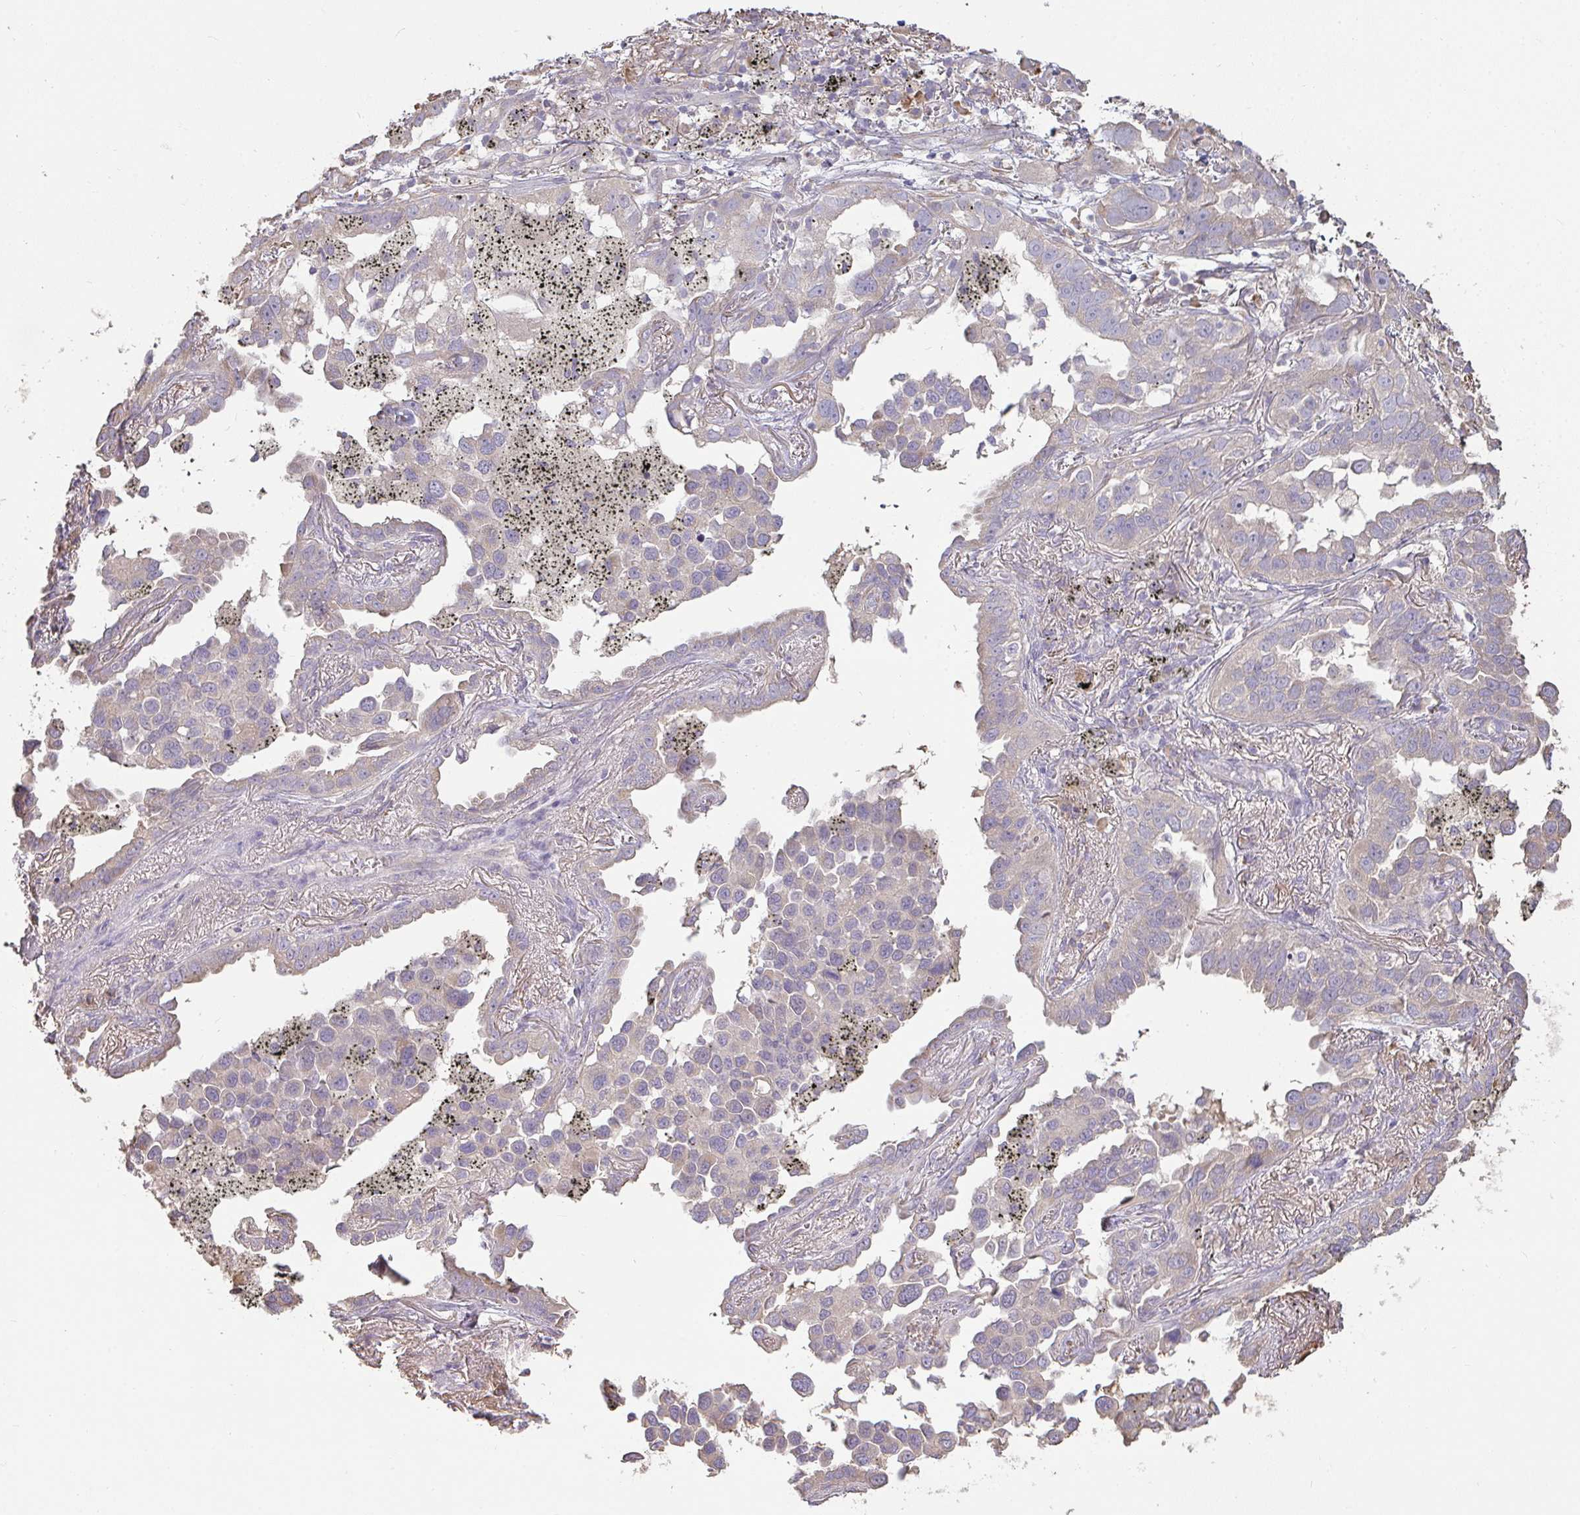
{"staining": {"intensity": "negative", "quantity": "none", "location": "none"}, "tissue": "lung cancer", "cell_type": "Tumor cells", "image_type": "cancer", "snomed": [{"axis": "morphology", "description": "Adenocarcinoma, NOS"}, {"axis": "topography", "description": "Lung"}], "caption": "Lung cancer was stained to show a protein in brown. There is no significant expression in tumor cells. (Immunohistochemistry, brightfield microscopy, high magnification).", "gene": "BRINP3", "patient": {"sex": "male", "age": 67}}